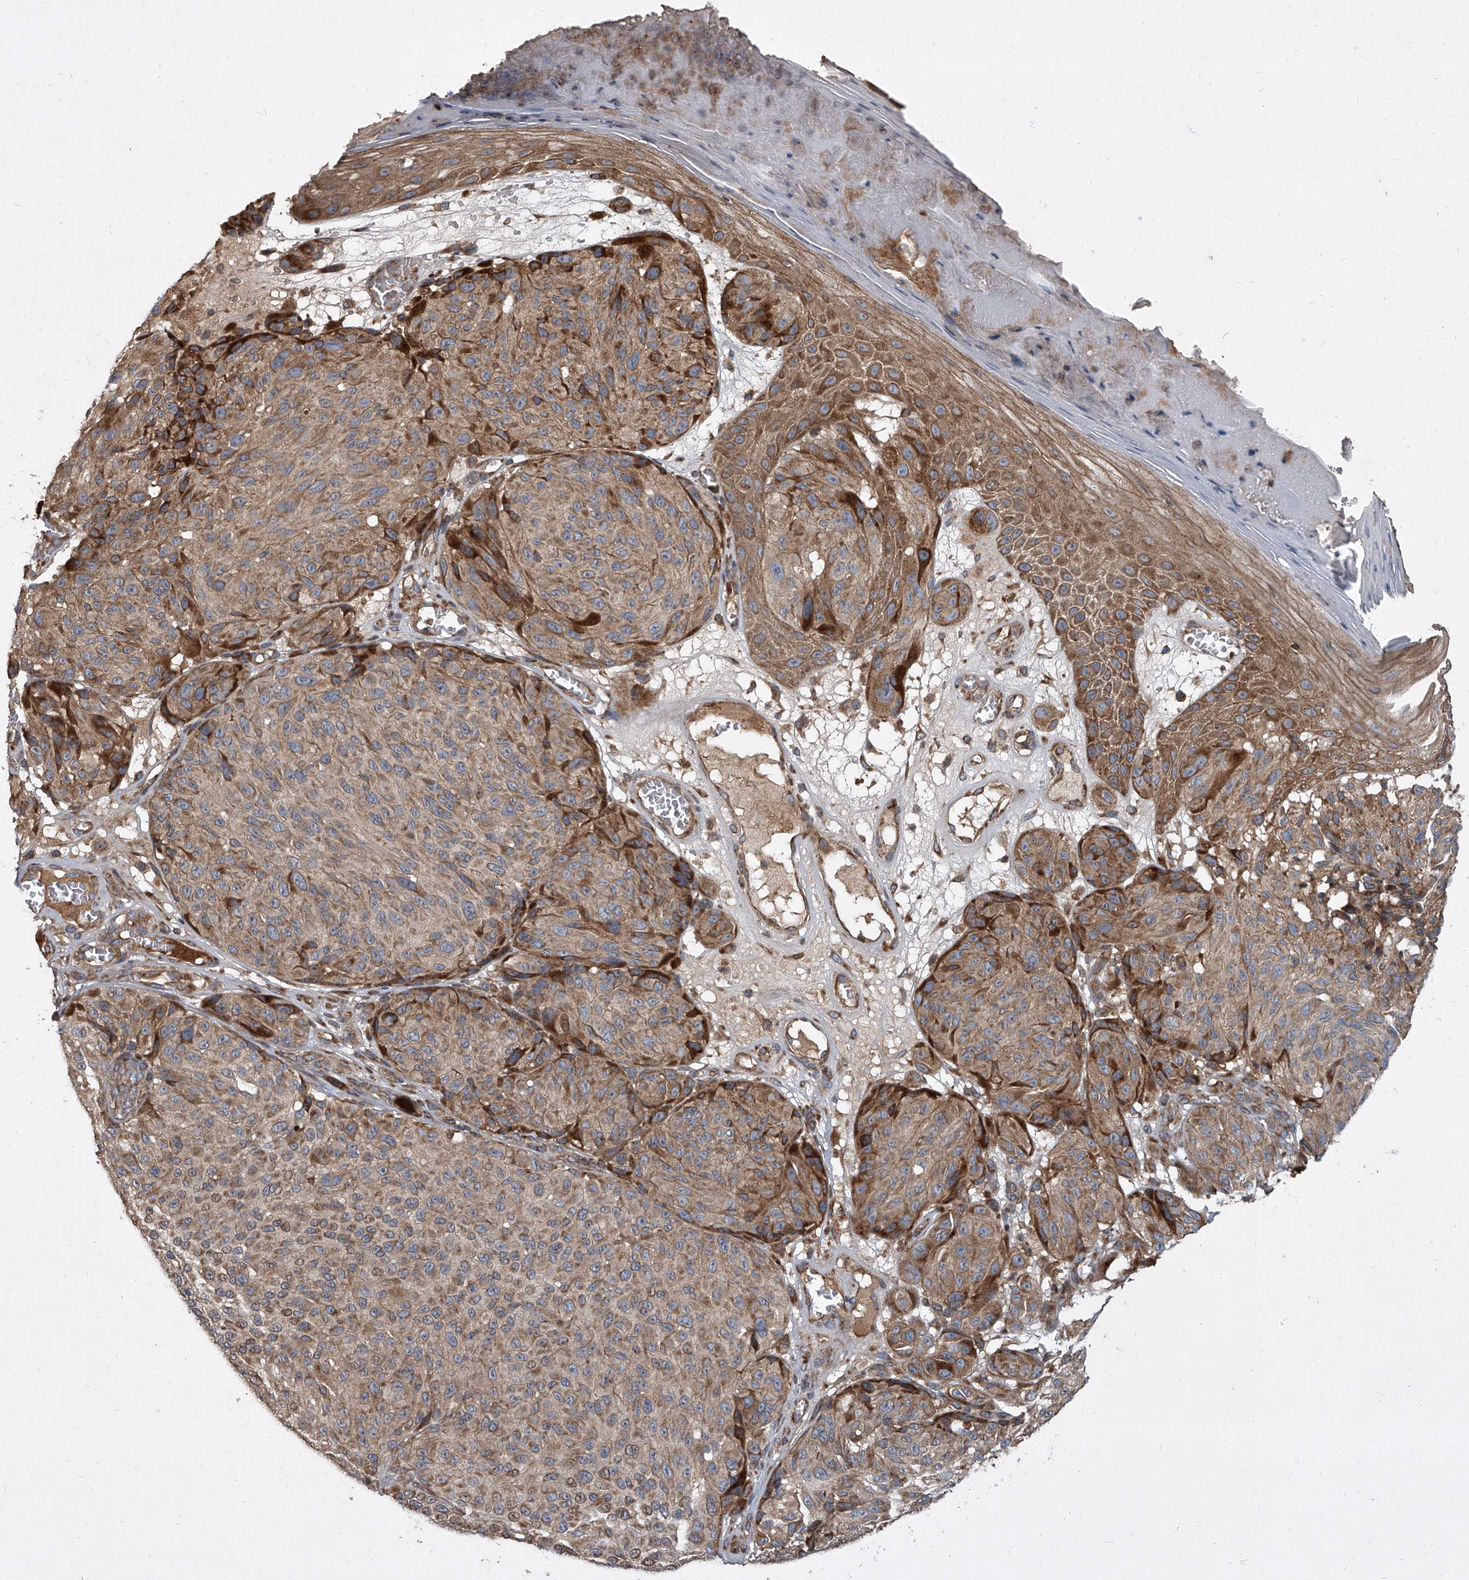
{"staining": {"intensity": "moderate", "quantity": ">75%", "location": "cytoplasmic/membranous"}, "tissue": "melanoma", "cell_type": "Tumor cells", "image_type": "cancer", "snomed": [{"axis": "morphology", "description": "Malignant melanoma, NOS"}, {"axis": "topography", "description": "Skin"}], "caption": "Malignant melanoma stained with immunohistochemistry (IHC) exhibits moderate cytoplasmic/membranous staining in approximately >75% of tumor cells. (Stains: DAB (3,3'-diaminobenzidine) in brown, nuclei in blue, Microscopy: brightfield microscopy at high magnification).", "gene": "EVA1C", "patient": {"sex": "male", "age": 83}}